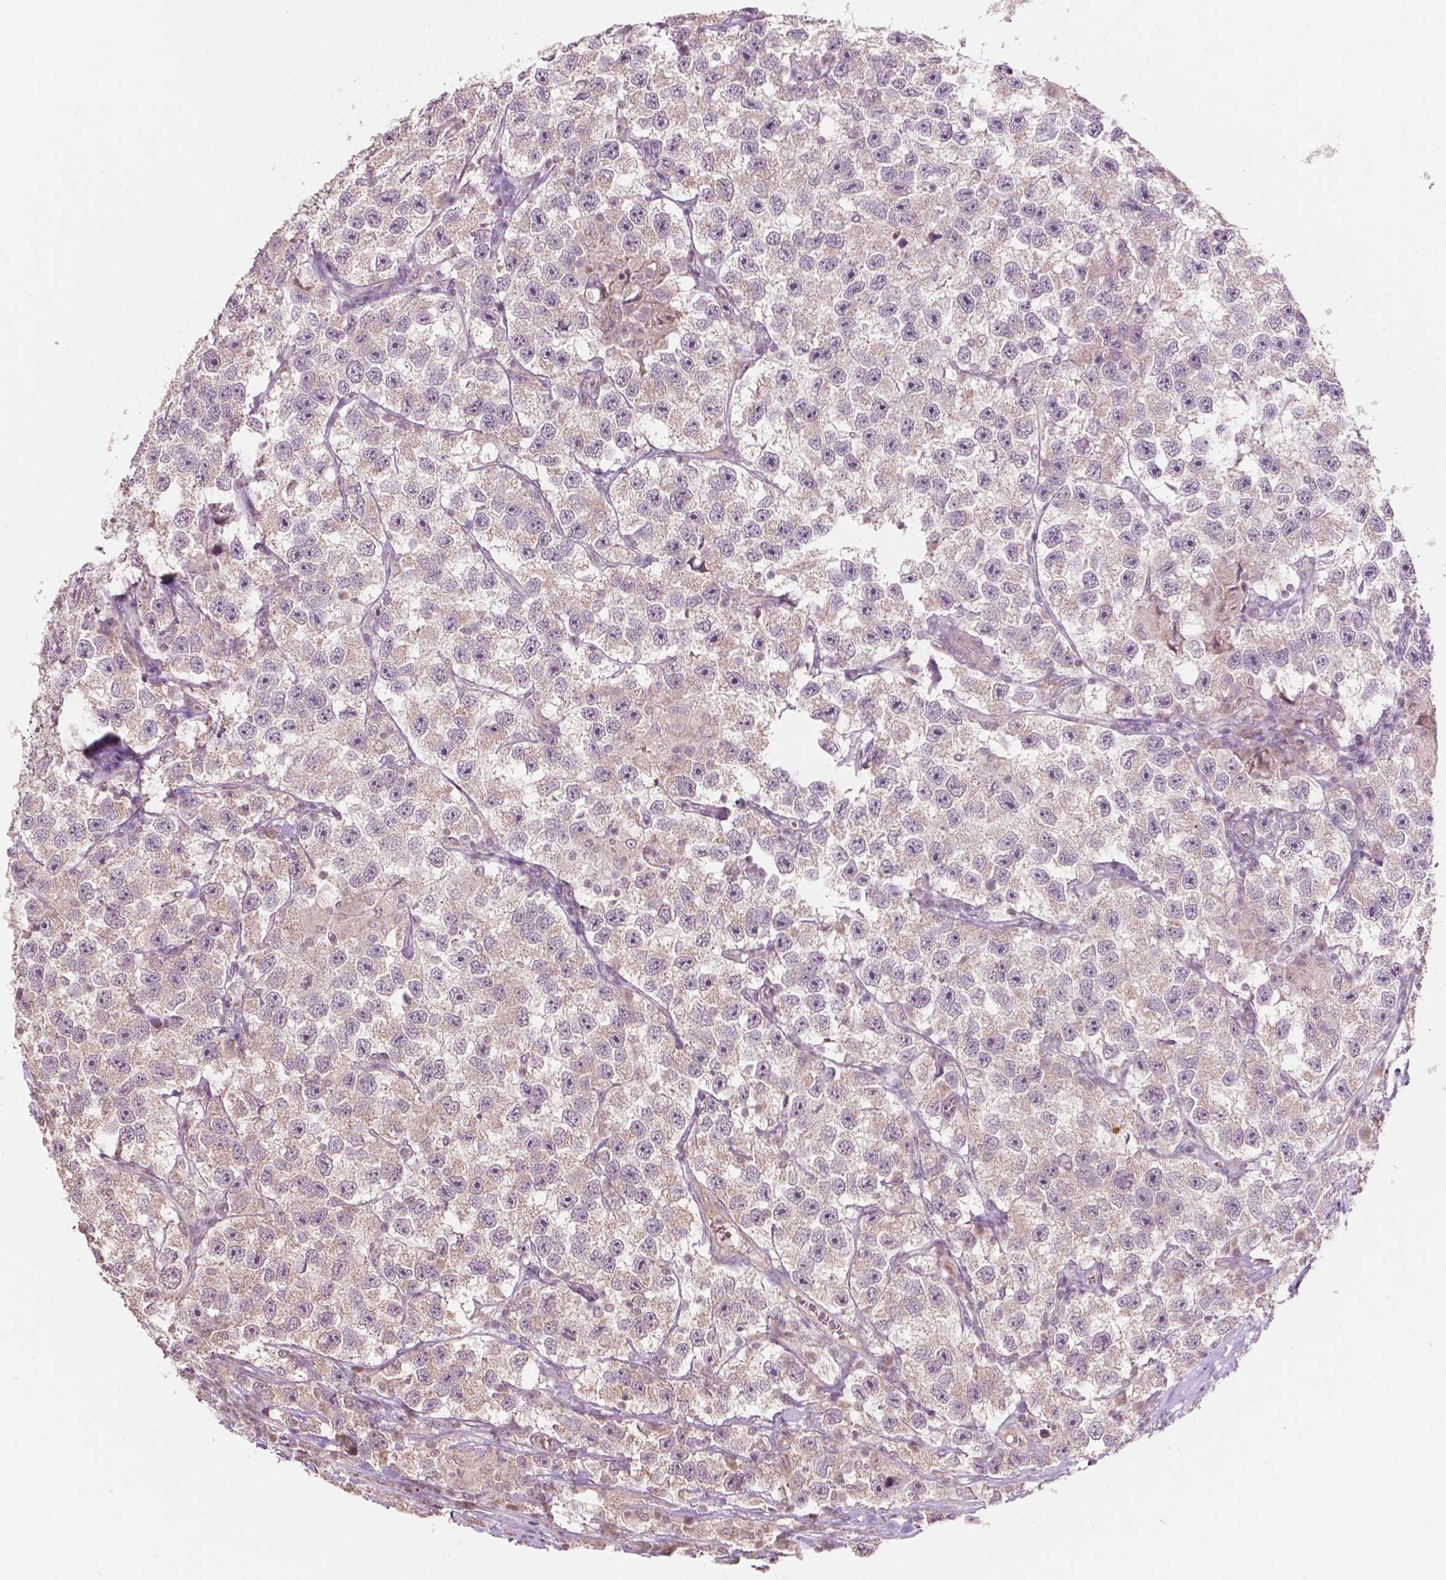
{"staining": {"intensity": "weak", "quantity": ">75%", "location": "cytoplasmic/membranous"}, "tissue": "testis cancer", "cell_type": "Tumor cells", "image_type": "cancer", "snomed": [{"axis": "morphology", "description": "Seminoma, NOS"}, {"axis": "topography", "description": "Testis"}], "caption": "Tumor cells reveal weak cytoplasmic/membranous staining in approximately >75% of cells in testis seminoma.", "gene": "NOS1AP", "patient": {"sex": "male", "age": 26}}